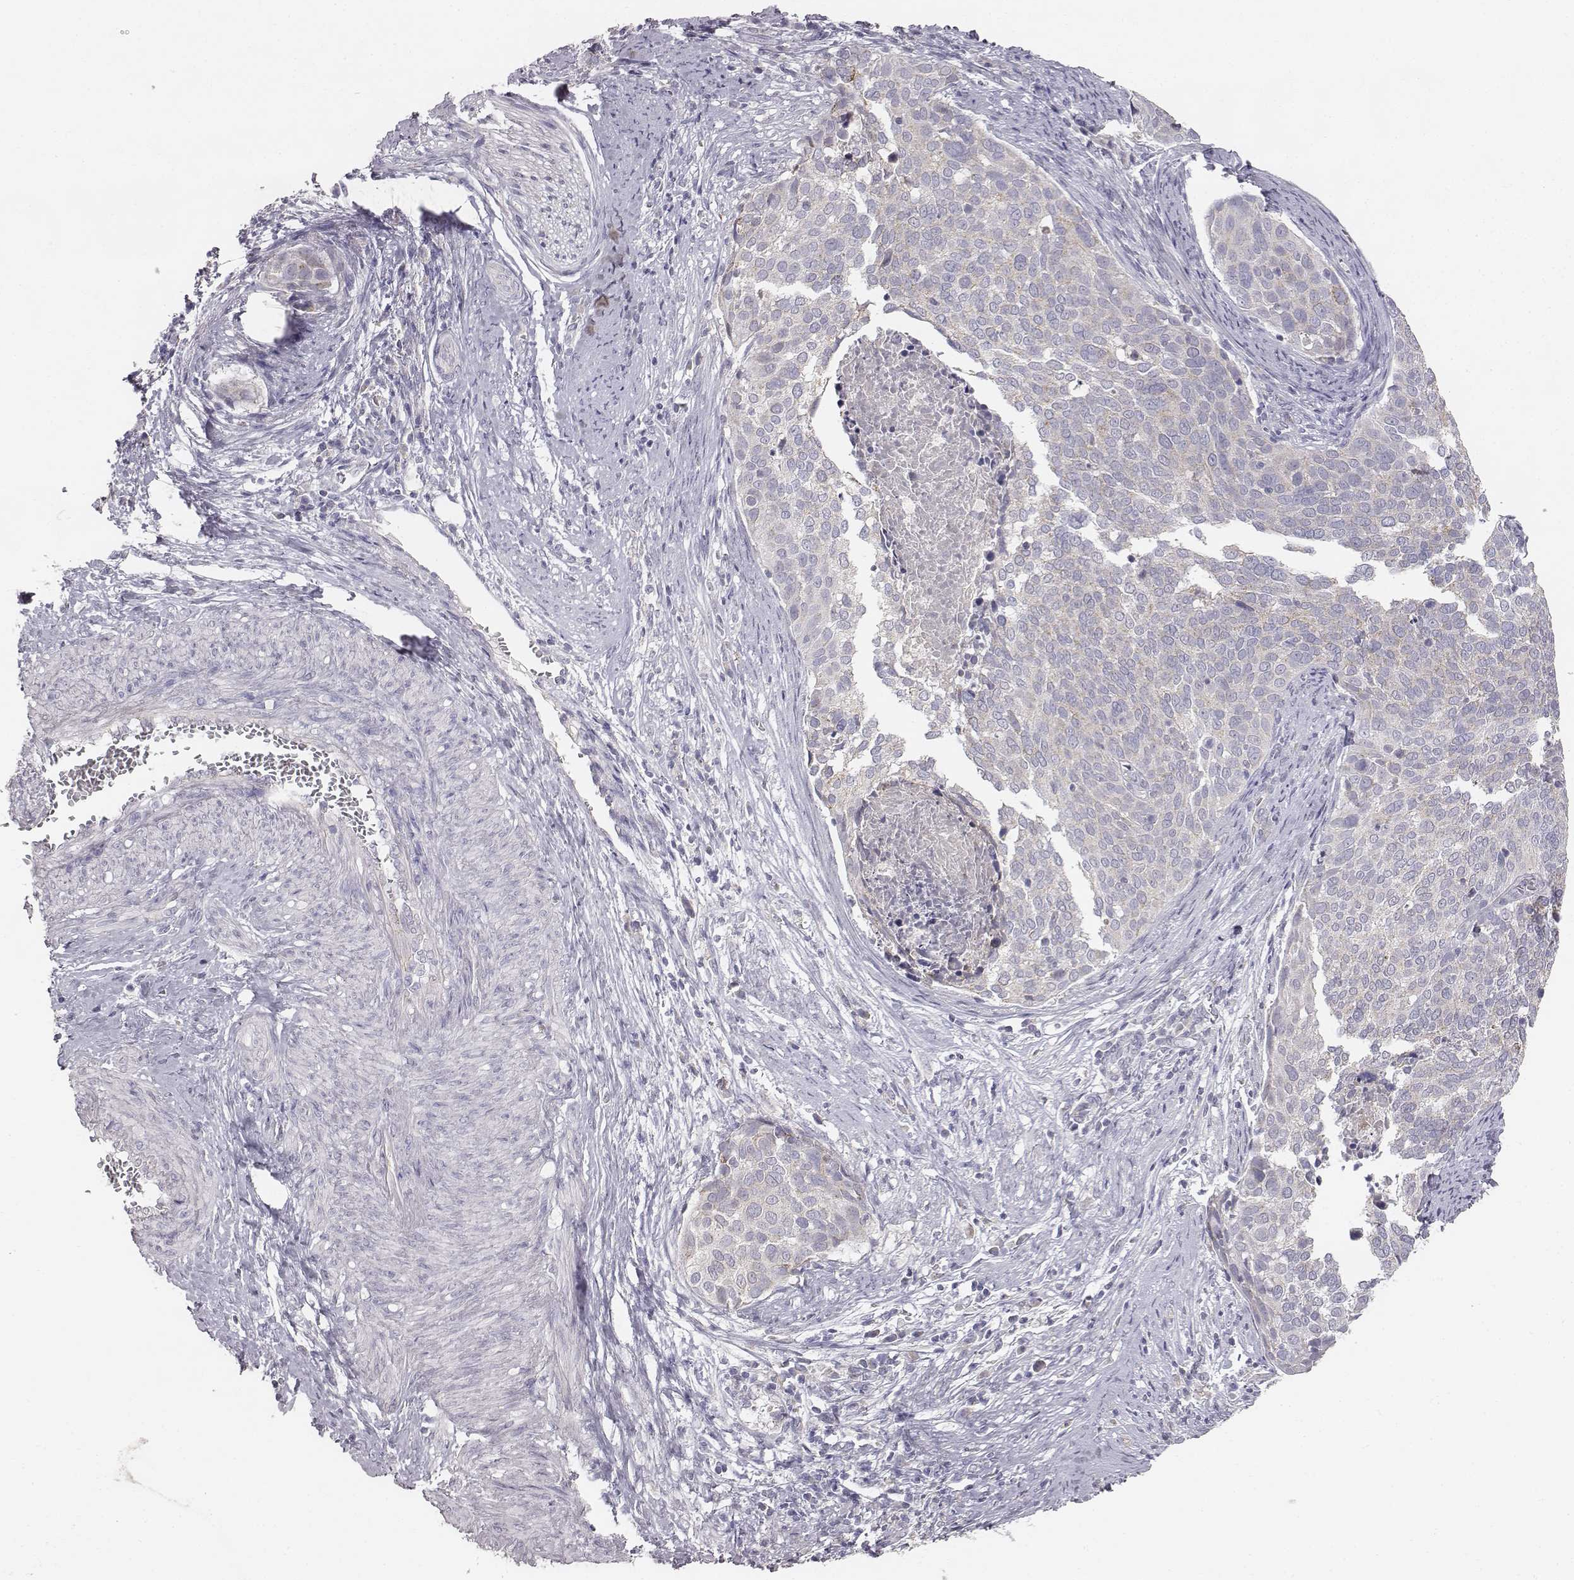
{"staining": {"intensity": "negative", "quantity": "none", "location": "none"}, "tissue": "cervical cancer", "cell_type": "Tumor cells", "image_type": "cancer", "snomed": [{"axis": "morphology", "description": "Squamous cell carcinoma, NOS"}, {"axis": "topography", "description": "Cervix"}], "caption": "Tumor cells are negative for brown protein staining in cervical cancer.", "gene": "ABCD3", "patient": {"sex": "female", "age": 39}}